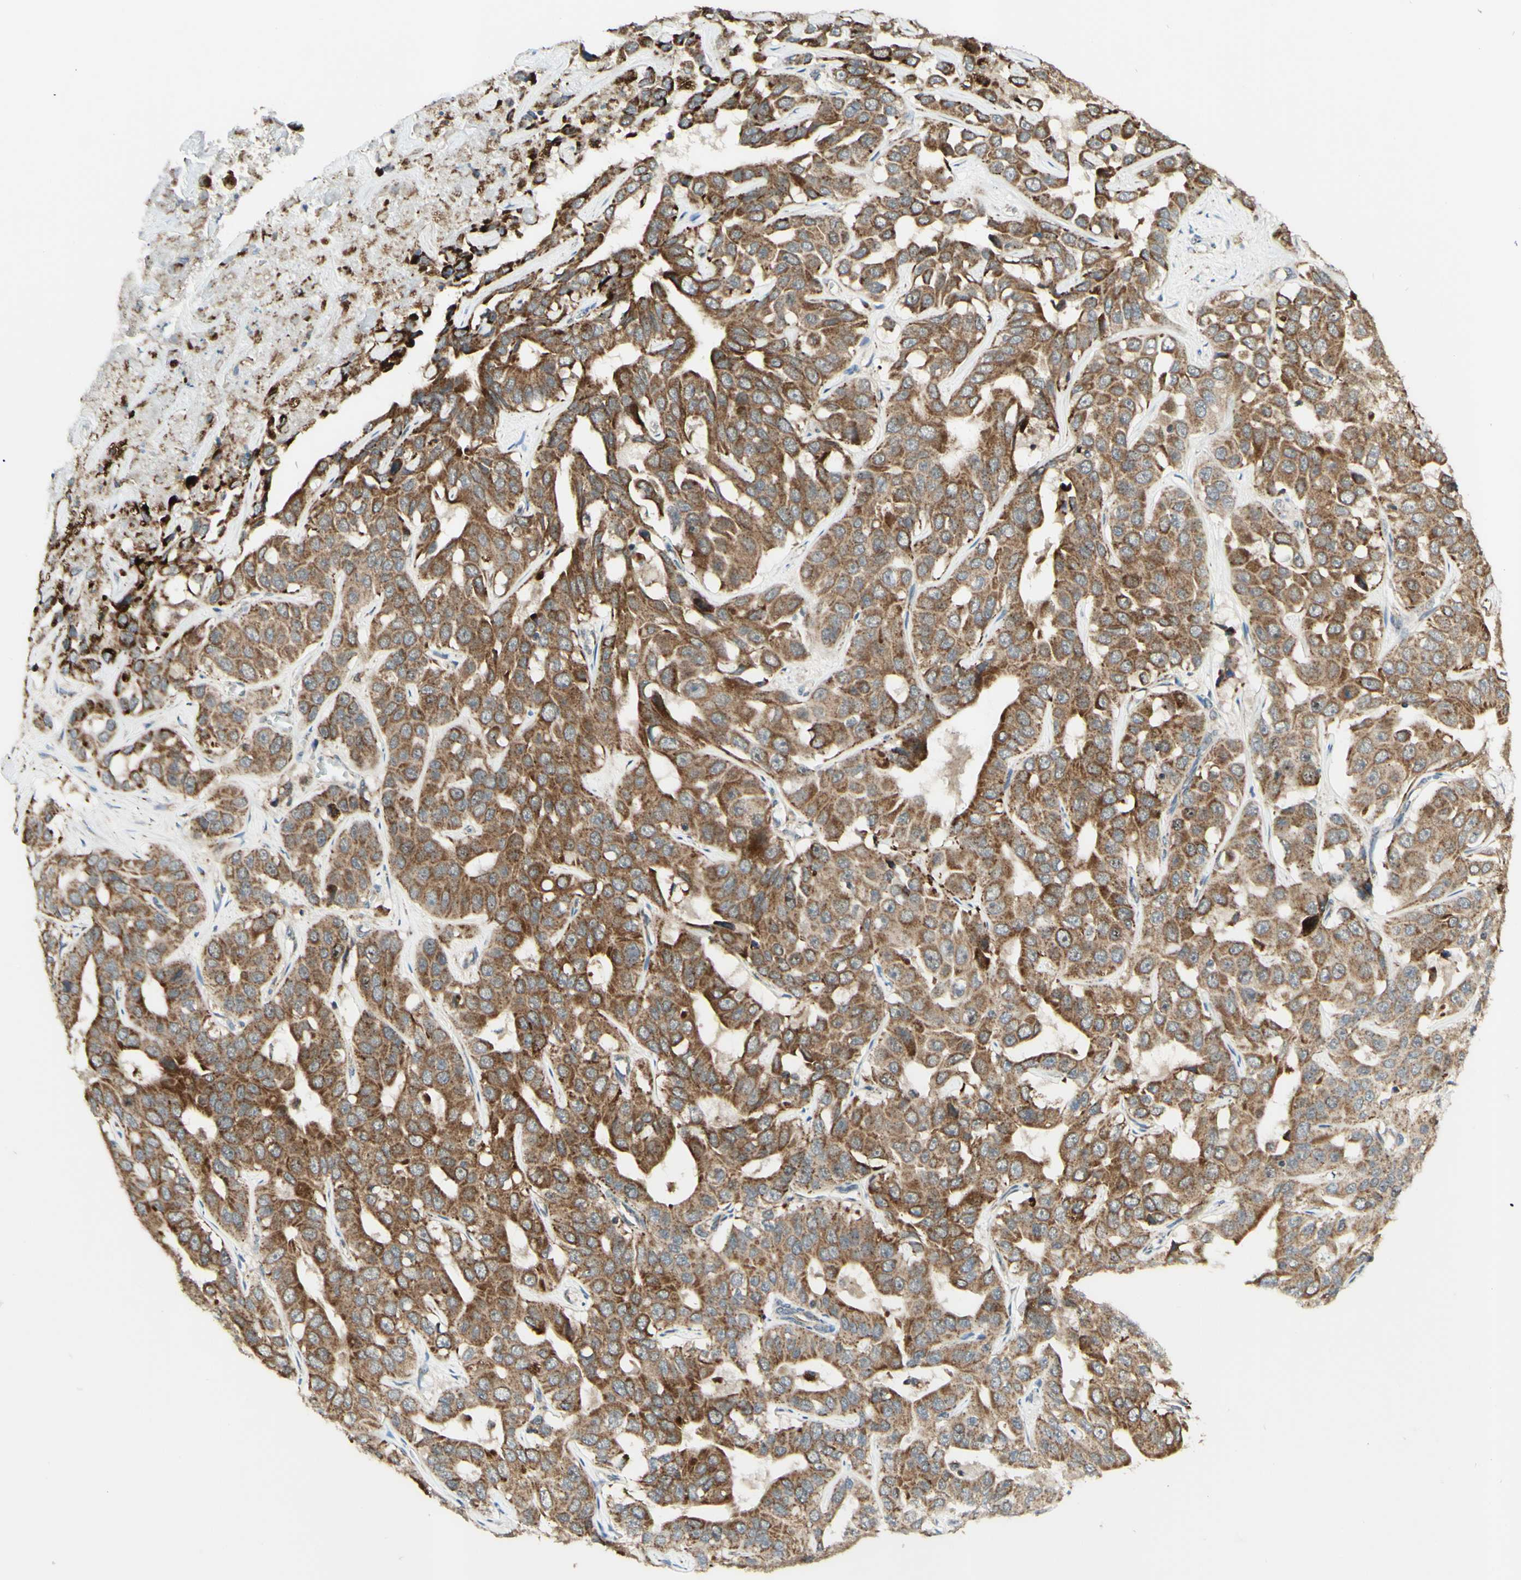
{"staining": {"intensity": "strong", "quantity": ">75%", "location": "cytoplasmic/membranous"}, "tissue": "liver cancer", "cell_type": "Tumor cells", "image_type": "cancer", "snomed": [{"axis": "morphology", "description": "Cholangiocarcinoma"}, {"axis": "topography", "description": "Liver"}], "caption": "An immunohistochemistry (IHC) micrograph of neoplastic tissue is shown. Protein staining in brown labels strong cytoplasmic/membranous positivity in cholangiocarcinoma (liver) within tumor cells. The staining is performed using DAB (3,3'-diaminobenzidine) brown chromogen to label protein expression. The nuclei are counter-stained blue using hematoxylin.", "gene": "DHRS3", "patient": {"sex": "female", "age": 52}}